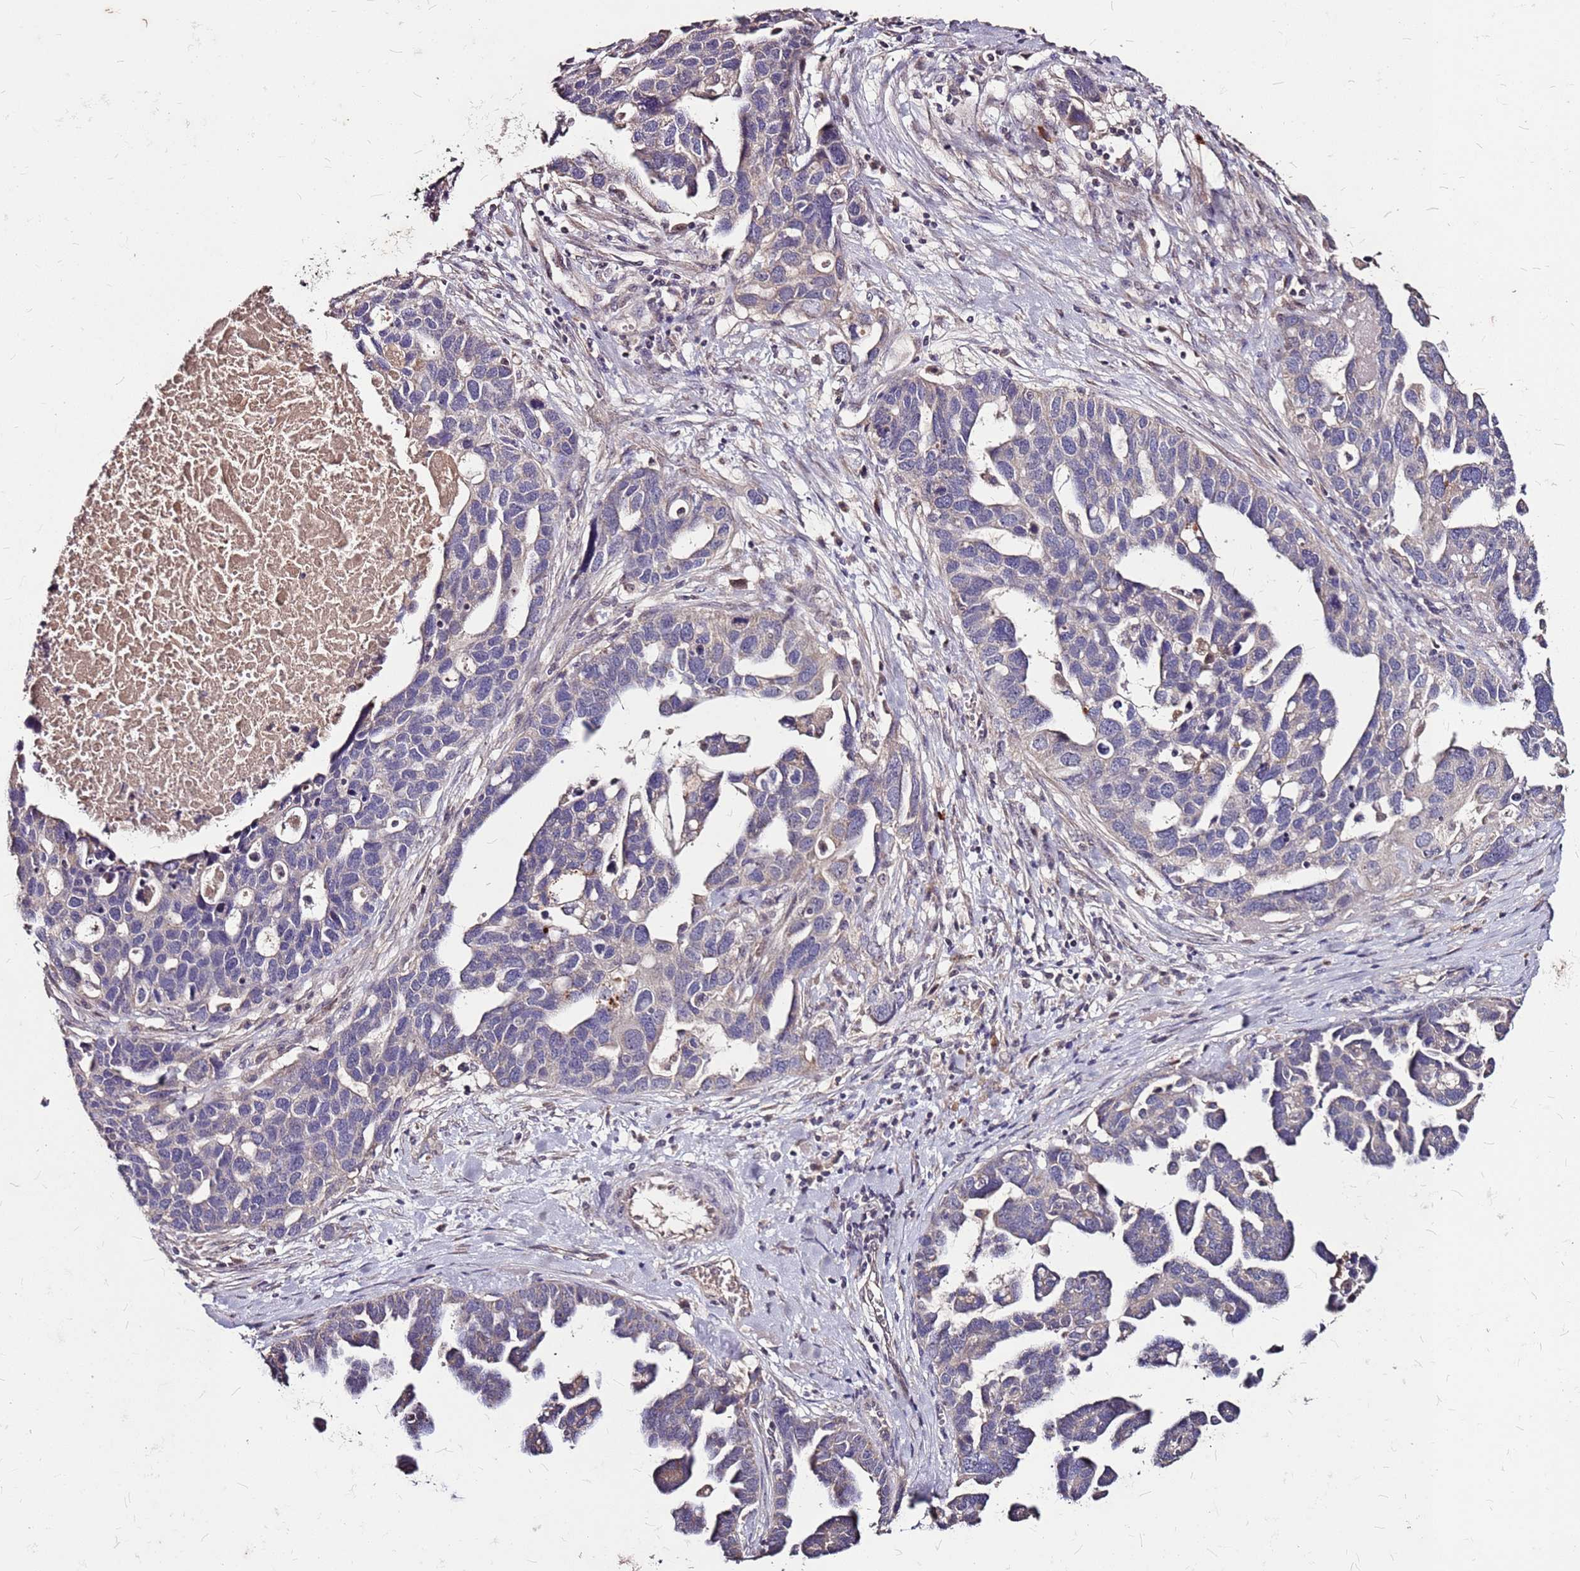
{"staining": {"intensity": "weak", "quantity": "<25%", "location": "cytoplasmic/membranous"}, "tissue": "ovarian cancer", "cell_type": "Tumor cells", "image_type": "cancer", "snomed": [{"axis": "morphology", "description": "Cystadenocarcinoma, serous, NOS"}, {"axis": "topography", "description": "Ovary"}], "caption": "DAB (3,3'-diaminobenzidine) immunohistochemical staining of ovarian cancer (serous cystadenocarcinoma) reveals no significant positivity in tumor cells. Nuclei are stained in blue.", "gene": "DCDC2C", "patient": {"sex": "female", "age": 54}}